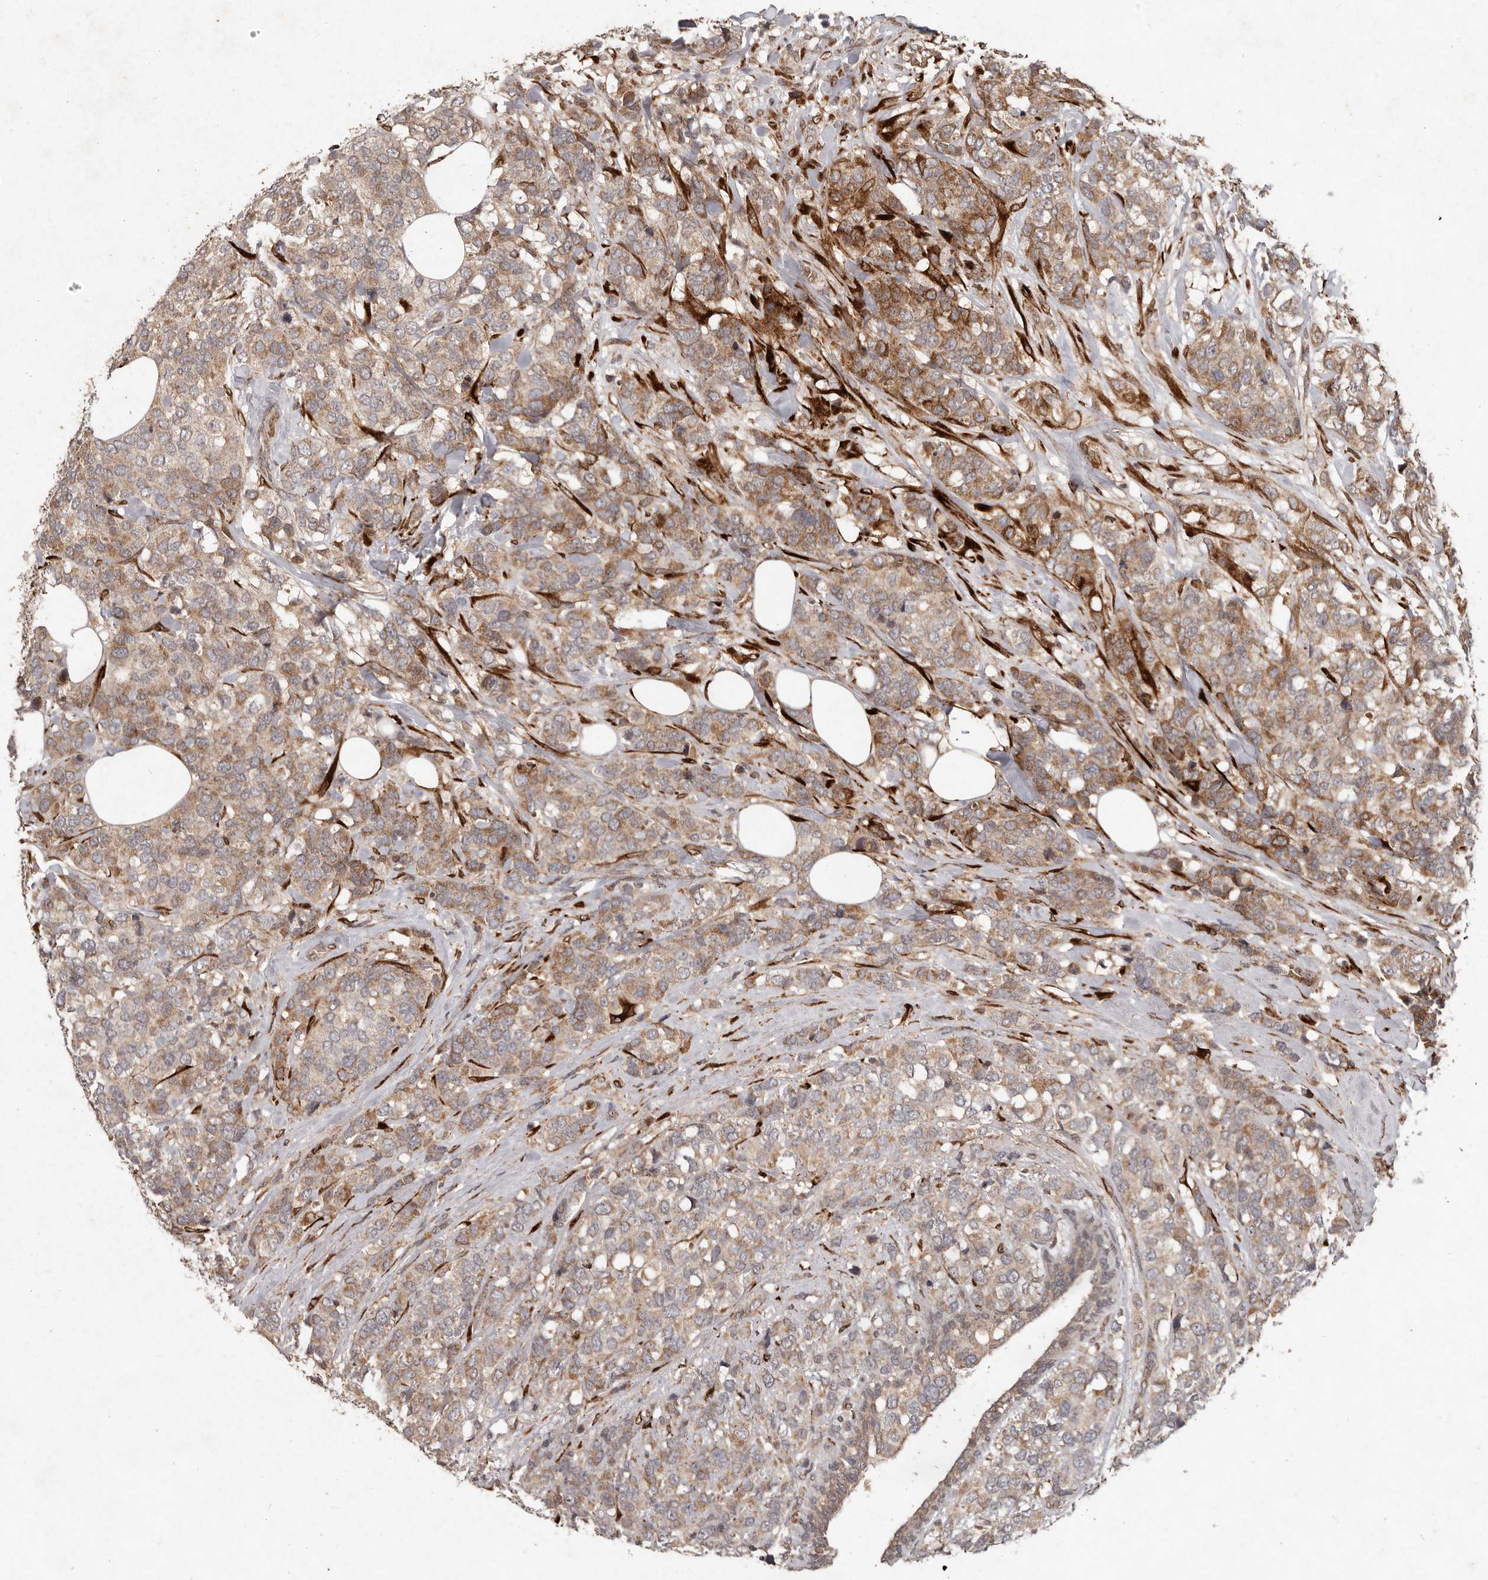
{"staining": {"intensity": "moderate", "quantity": ">75%", "location": "cytoplasmic/membranous"}, "tissue": "breast cancer", "cell_type": "Tumor cells", "image_type": "cancer", "snomed": [{"axis": "morphology", "description": "Lobular carcinoma"}, {"axis": "topography", "description": "Breast"}], "caption": "Protein expression analysis of human breast cancer (lobular carcinoma) reveals moderate cytoplasmic/membranous positivity in about >75% of tumor cells.", "gene": "PLOD2", "patient": {"sex": "female", "age": 59}}